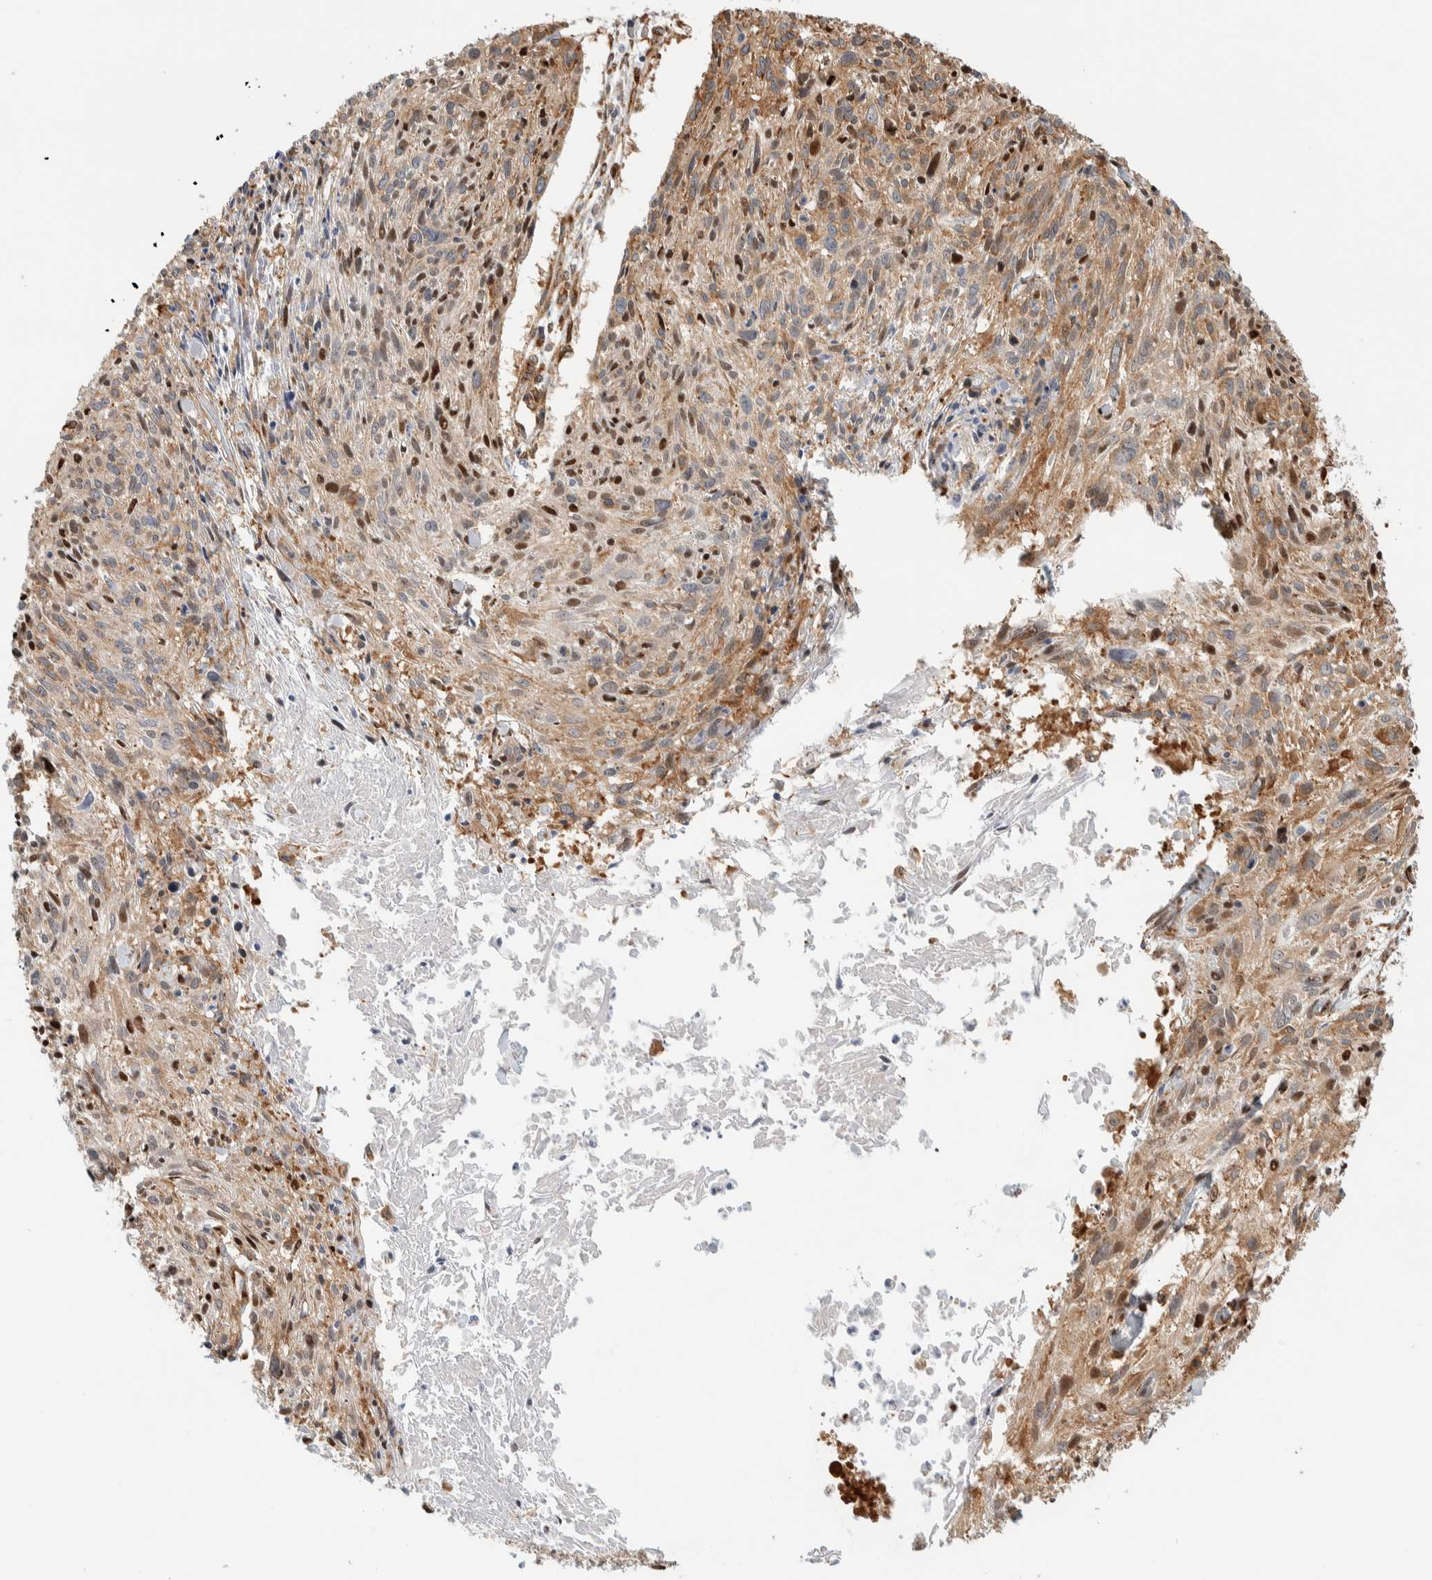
{"staining": {"intensity": "moderate", "quantity": ">75%", "location": "cytoplasmic/membranous"}, "tissue": "cervical cancer", "cell_type": "Tumor cells", "image_type": "cancer", "snomed": [{"axis": "morphology", "description": "Squamous cell carcinoma, NOS"}, {"axis": "topography", "description": "Cervix"}], "caption": "There is medium levels of moderate cytoplasmic/membranous staining in tumor cells of cervical cancer, as demonstrated by immunohistochemical staining (brown color).", "gene": "LLGL2", "patient": {"sex": "female", "age": 51}}